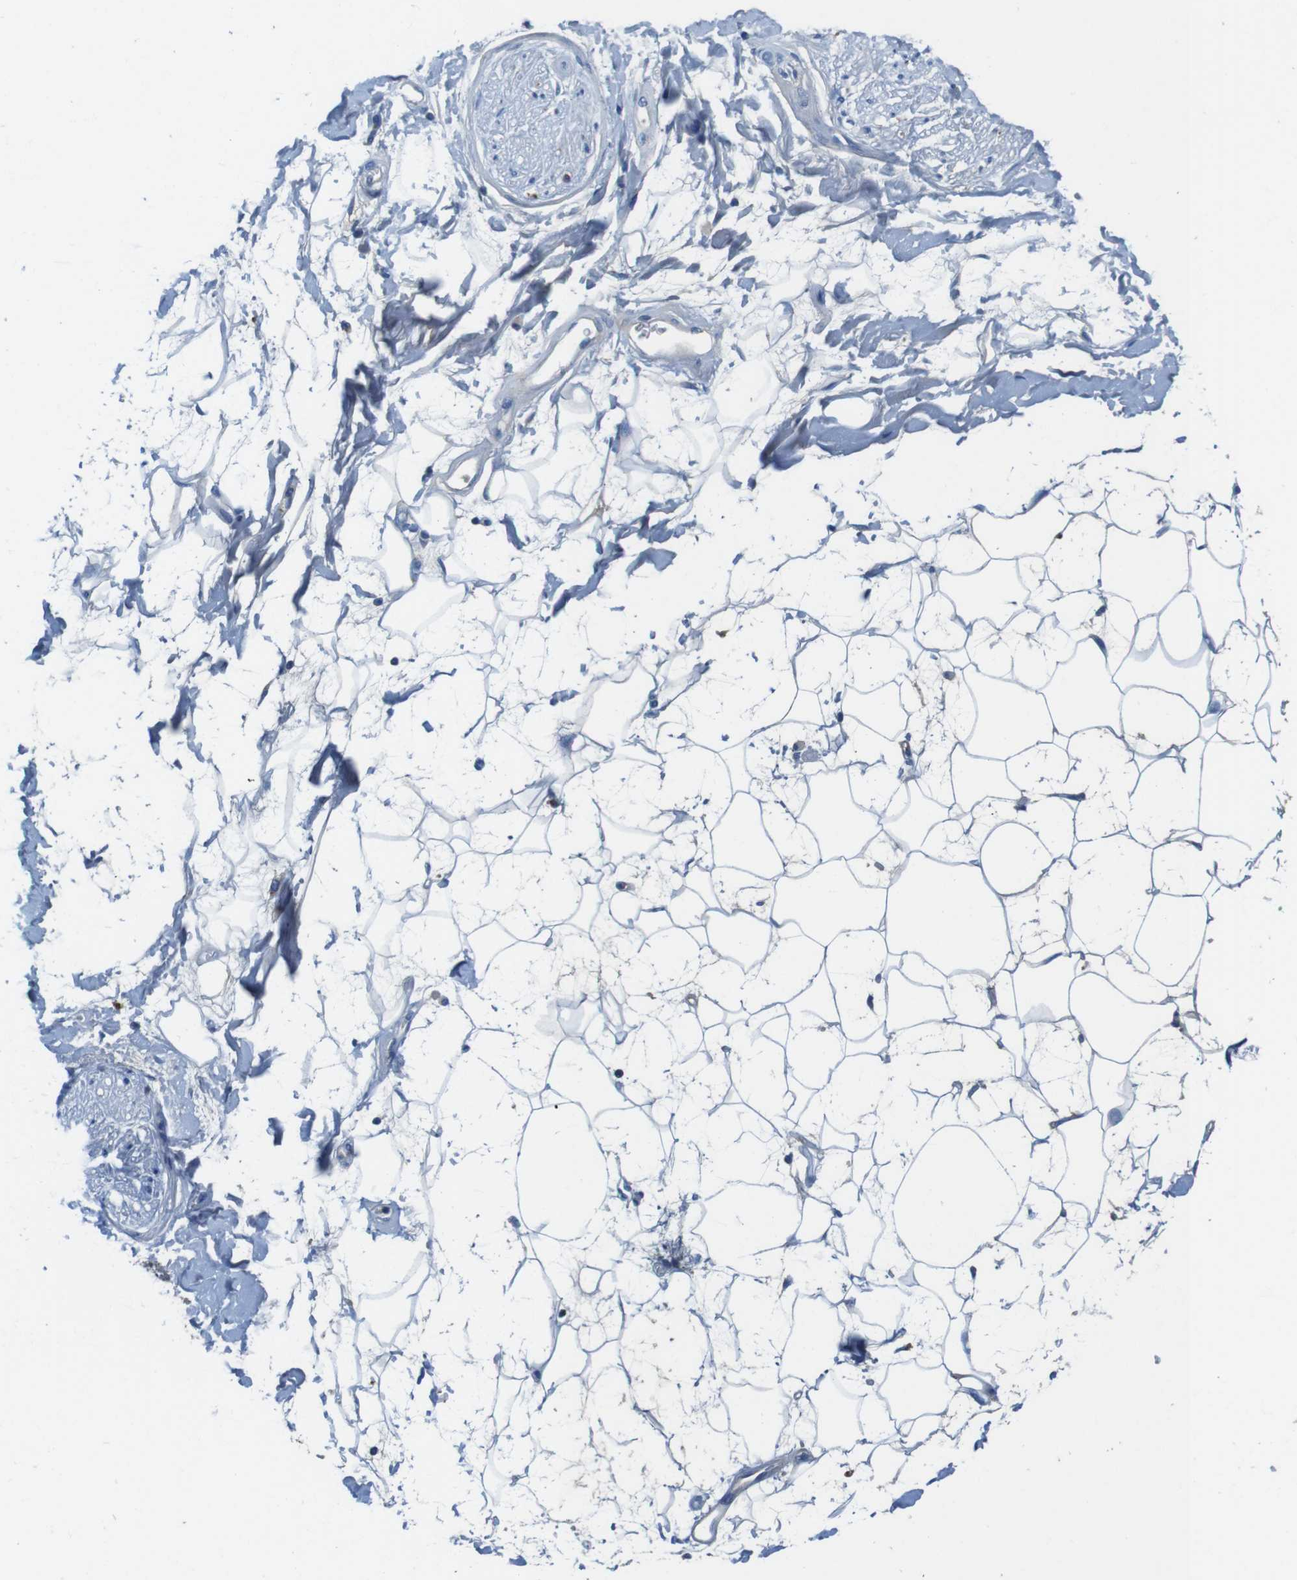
{"staining": {"intensity": "negative", "quantity": "none", "location": "none"}, "tissue": "adipose tissue", "cell_type": "Adipocytes", "image_type": "normal", "snomed": [{"axis": "morphology", "description": "Normal tissue, NOS"}, {"axis": "topography", "description": "Soft tissue"}], "caption": "A high-resolution photomicrograph shows IHC staining of benign adipose tissue, which displays no significant expression in adipocytes. The staining is performed using DAB (3,3'-diaminobenzidine) brown chromogen with nuclei counter-stained in using hematoxylin.", "gene": "TMPRSS15", "patient": {"sex": "male", "age": 72}}